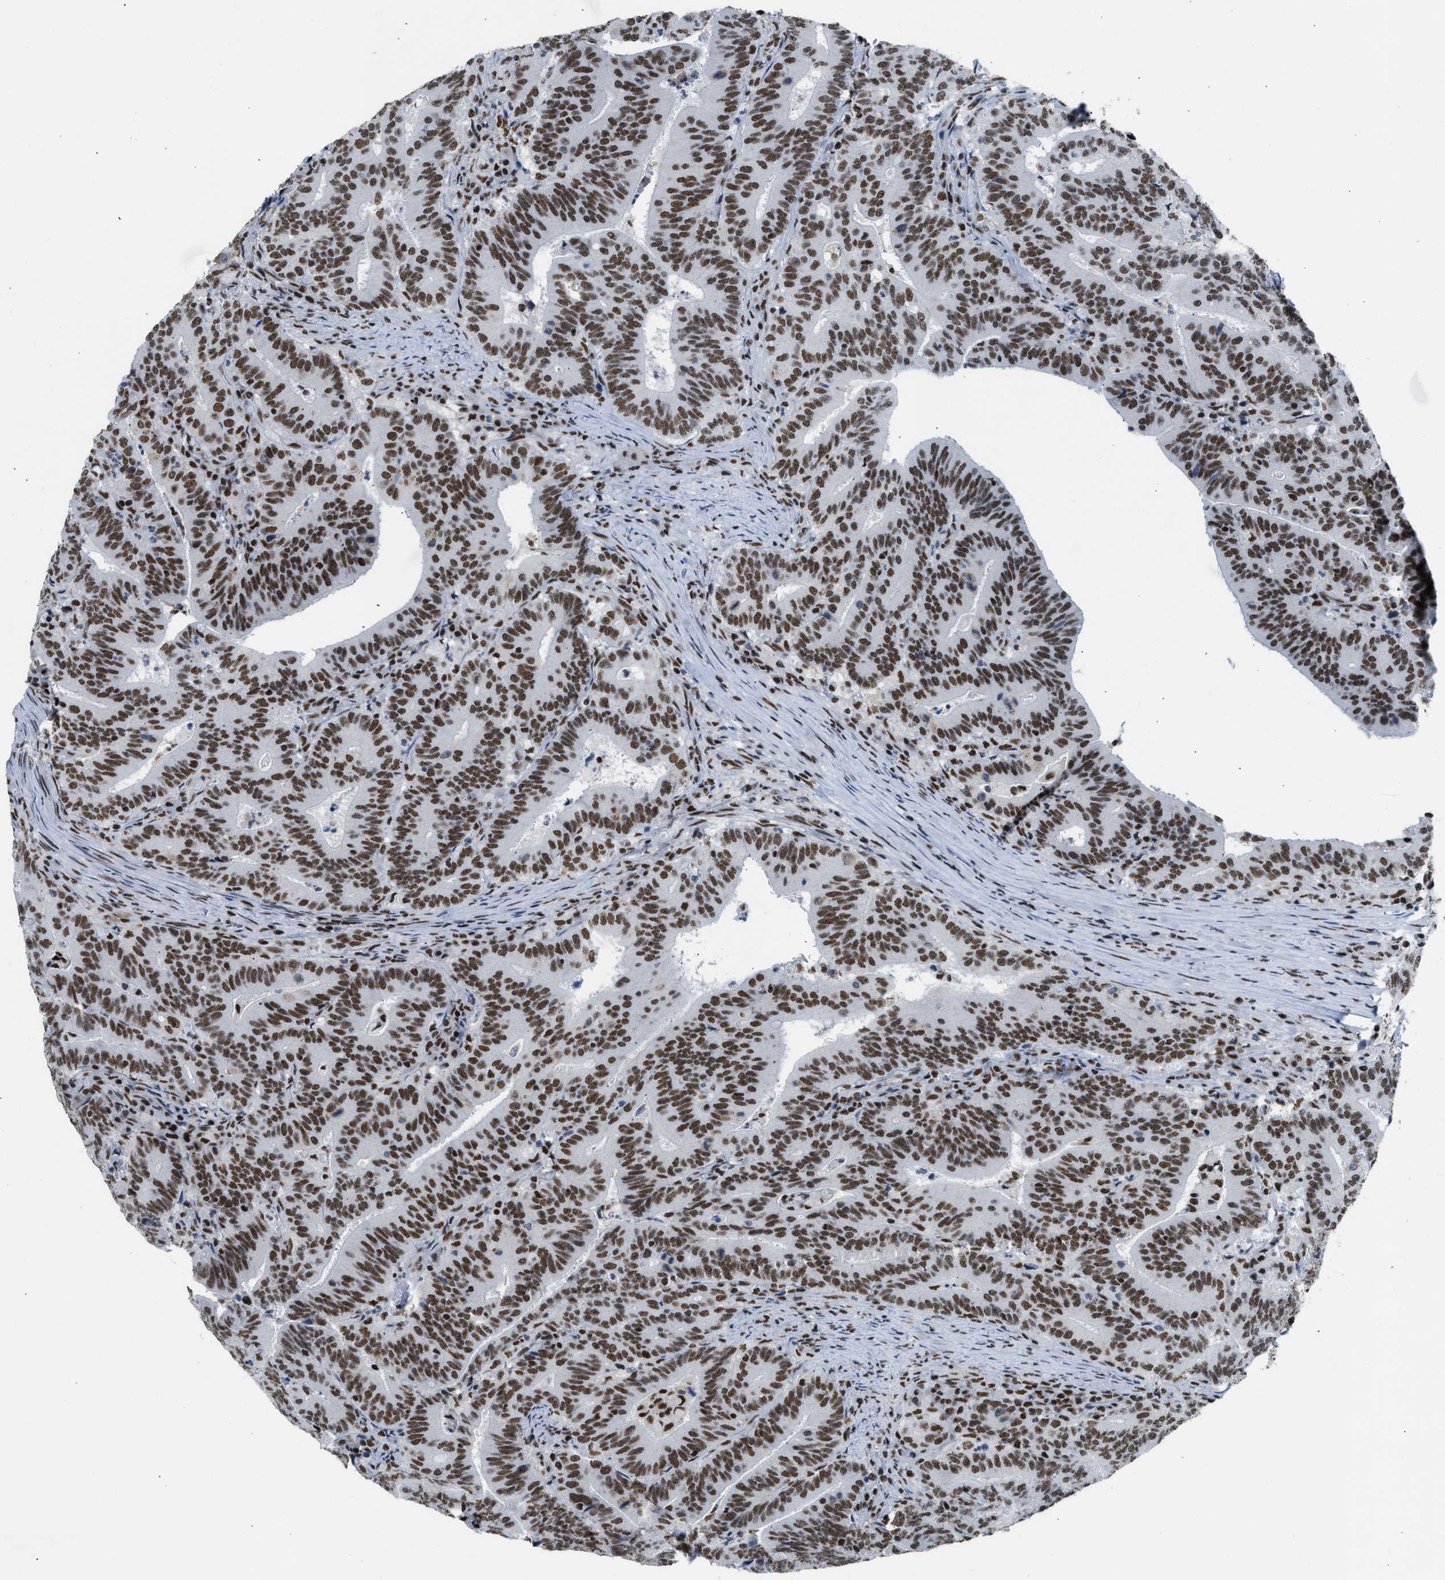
{"staining": {"intensity": "strong", "quantity": ">75%", "location": "nuclear"}, "tissue": "colorectal cancer", "cell_type": "Tumor cells", "image_type": "cancer", "snomed": [{"axis": "morphology", "description": "Adenocarcinoma, NOS"}, {"axis": "topography", "description": "Colon"}], "caption": "Immunohistochemical staining of colorectal cancer displays high levels of strong nuclear expression in about >75% of tumor cells.", "gene": "SCAF4", "patient": {"sex": "female", "age": 66}}